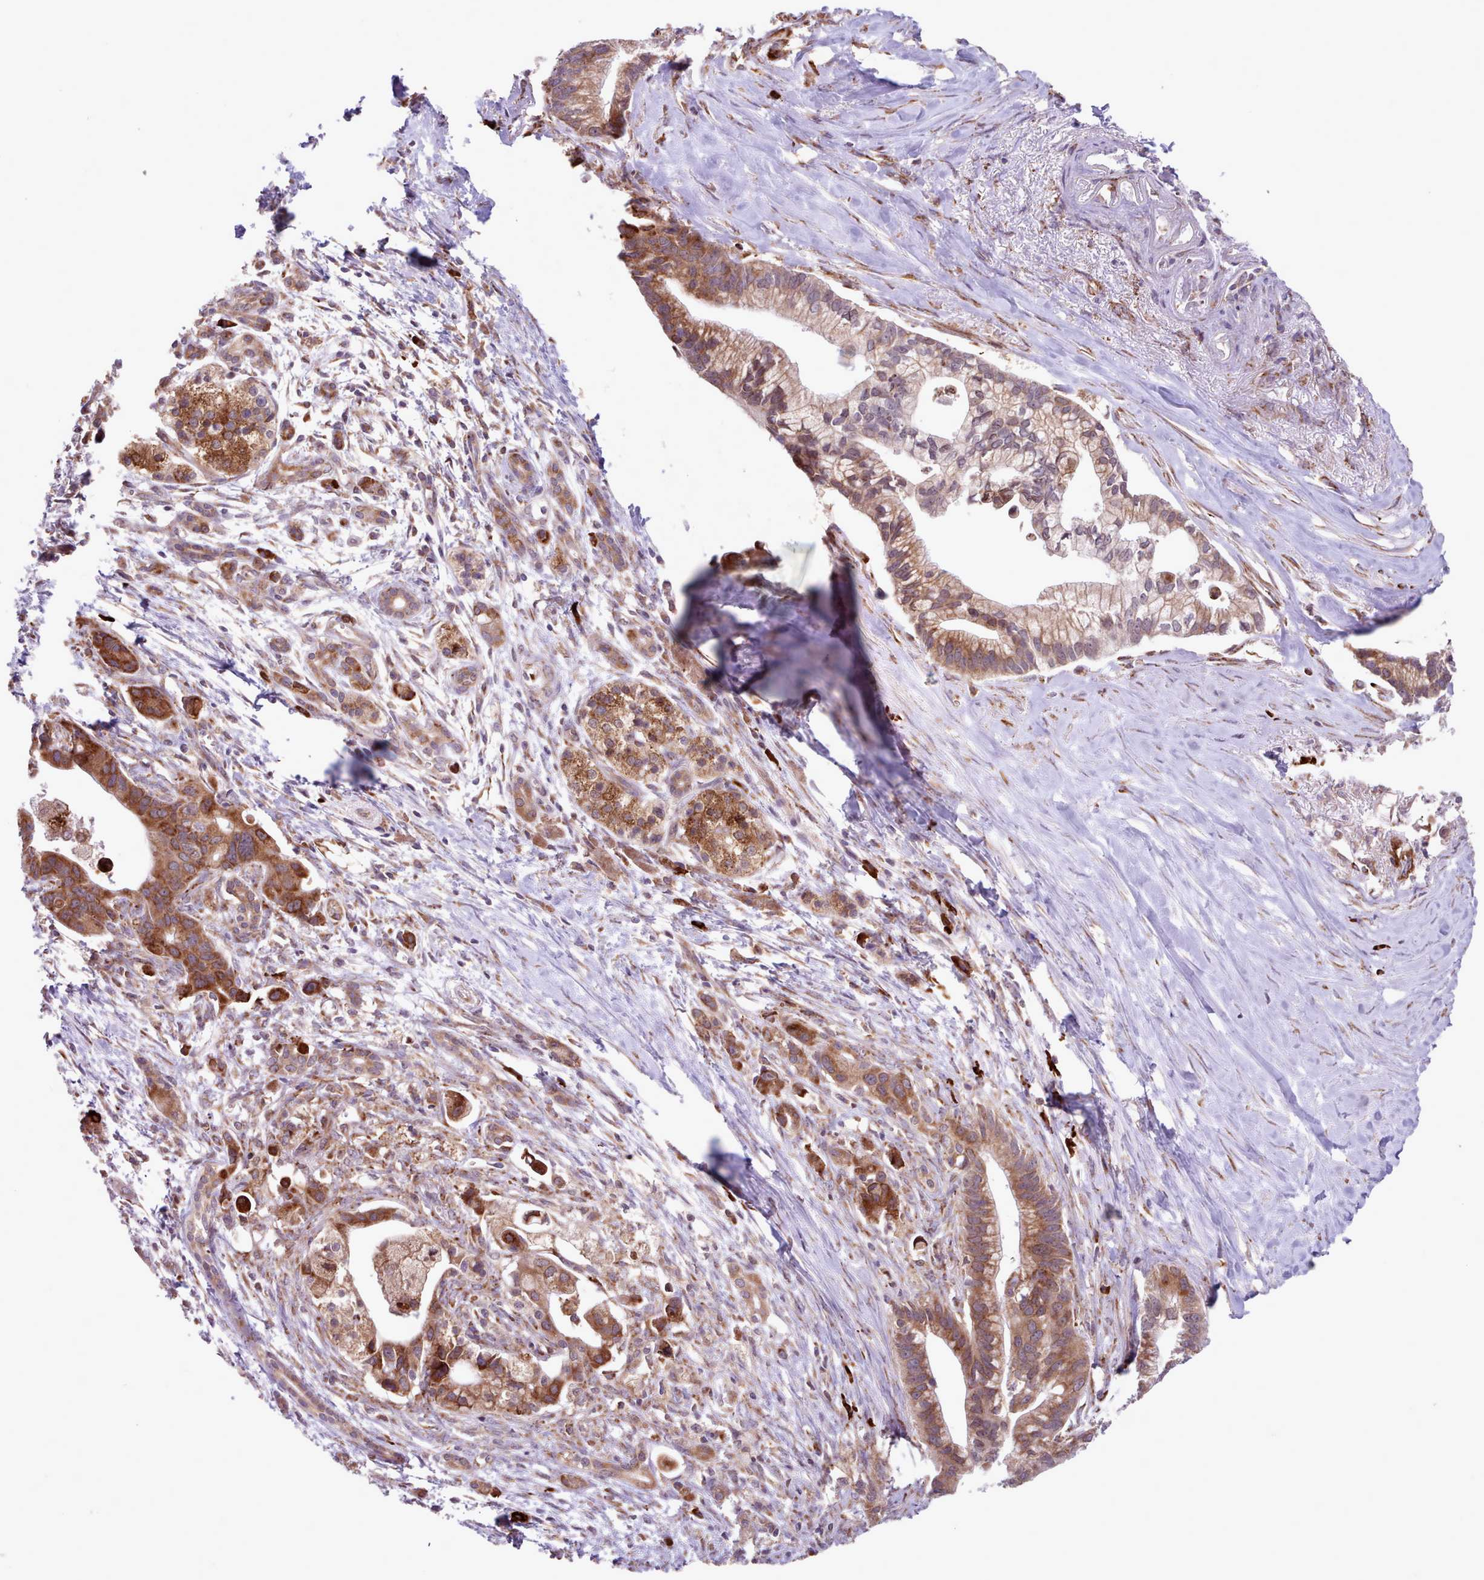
{"staining": {"intensity": "strong", "quantity": ">75%", "location": "cytoplasmic/membranous"}, "tissue": "pancreatic cancer", "cell_type": "Tumor cells", "image_type": "cancer", "snomed": [{"axis": "morphology", "description": "Adenocarcinoma, NOS"}, {"axis": "topography", "description": "Pancreas"}], "caption": "Immunohistochemical staining of adenocarcinoma (pancreatic) exhibits high levels of strong cytoplasmic/membranous expression in approximately >75% of tumor cells. (brown staining indicates protein expression, while blue staining denotes nuclei).", "gene": "TTLL3", "patient": {"sex": "male", "age": 68}}